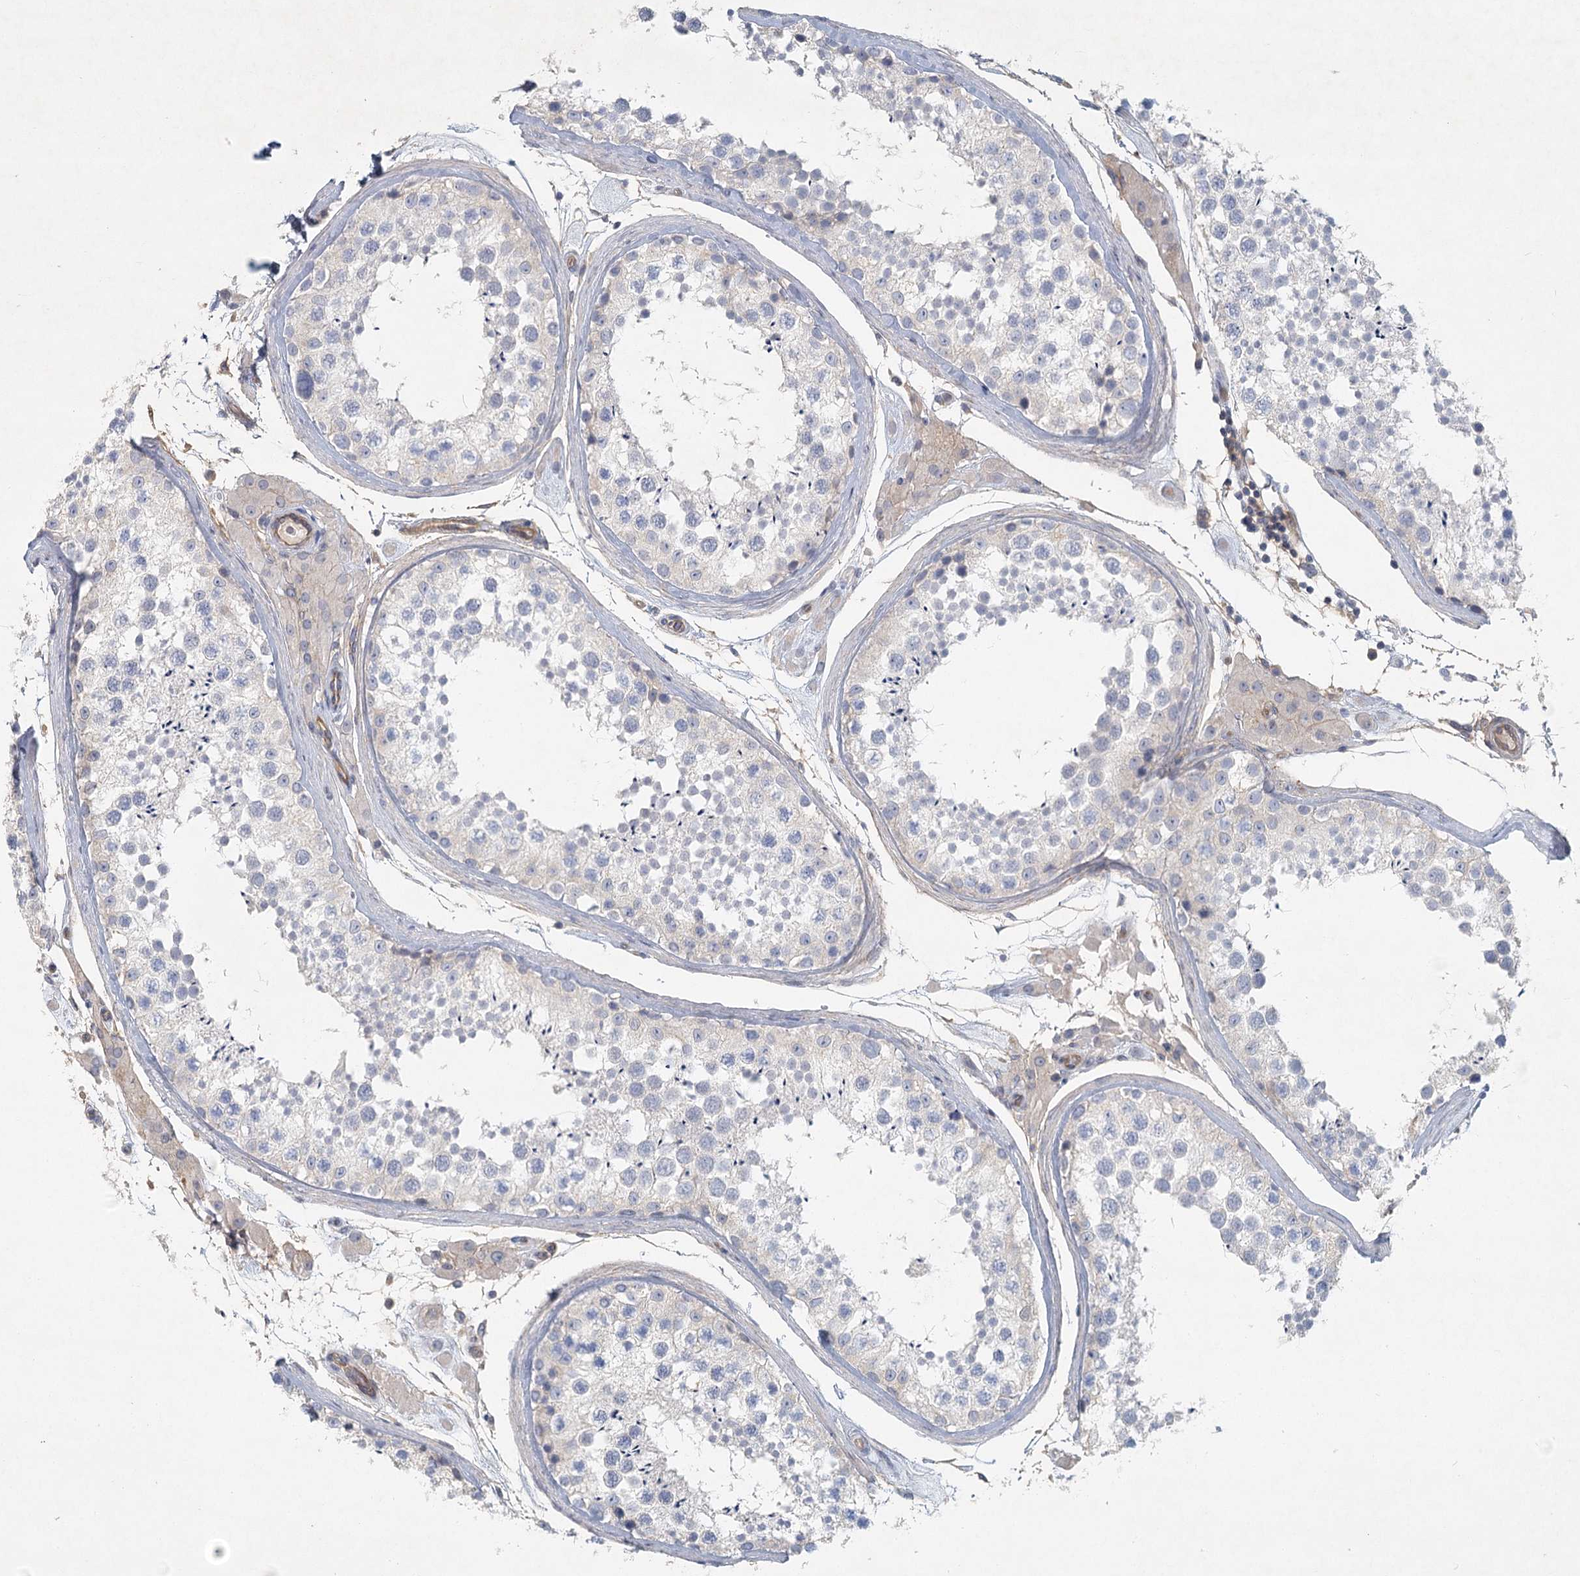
{"staining": {"intensity": "negative", "quantity": "none", "location": "none"}, "tissue": "testis", "cell_type": "Cells in seminiferous ducts", "image_type": "normal", "snomed": [{"axis": "morphology", "description": "Normal tissue, NOS"}, {"axis": "topography", "description": "Testis"}], "caption": "Immunohistochemistry histopathology image of benign human testis stained for a protein (brown), which displays no expression in cells in seminiferous ducts.", "gene": "DNMBP", "patient": {"sex": "male", "age": 46}}